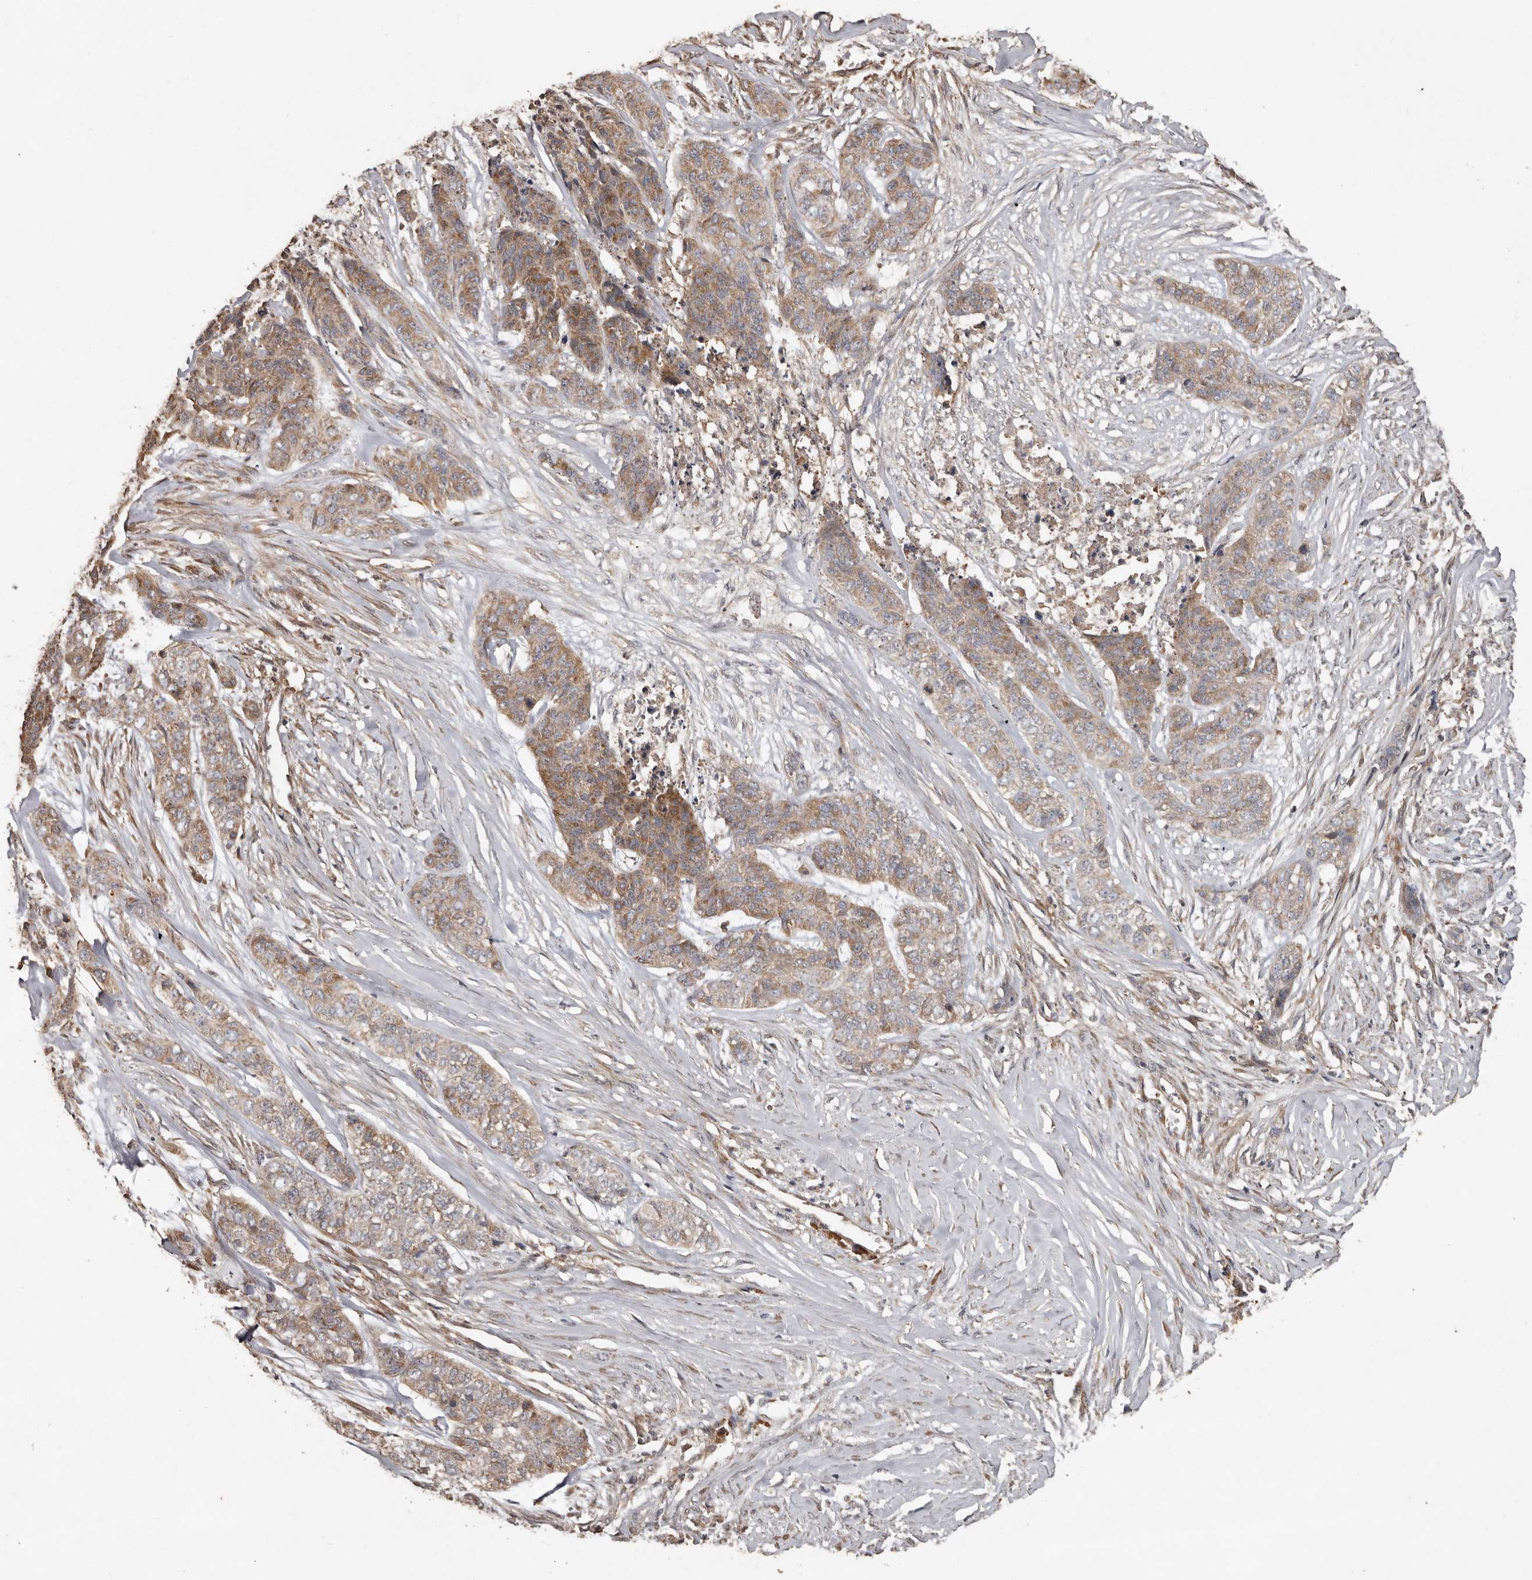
{"staining": {"intensity": "moderate", "quantity": ">75%", "location": "cytoplasmic/membranous"}, "tissue": "skin cancer", "cell_type": "Tumor cells", "image_type": "cancer", "snomed": [{"axis": "morphology", "description": "Basal cell carcinoma"}, {"axis": "topography", "description": "Skin"}], "caption": "Immunohistochemical staining of skin basal cell carcinoma exhibits moderate cytoplasmic/membranous protein positivity in about >75% of tumor cells.", "gene": "FLCN", "patient": {"sex": "female", "age": 64}}